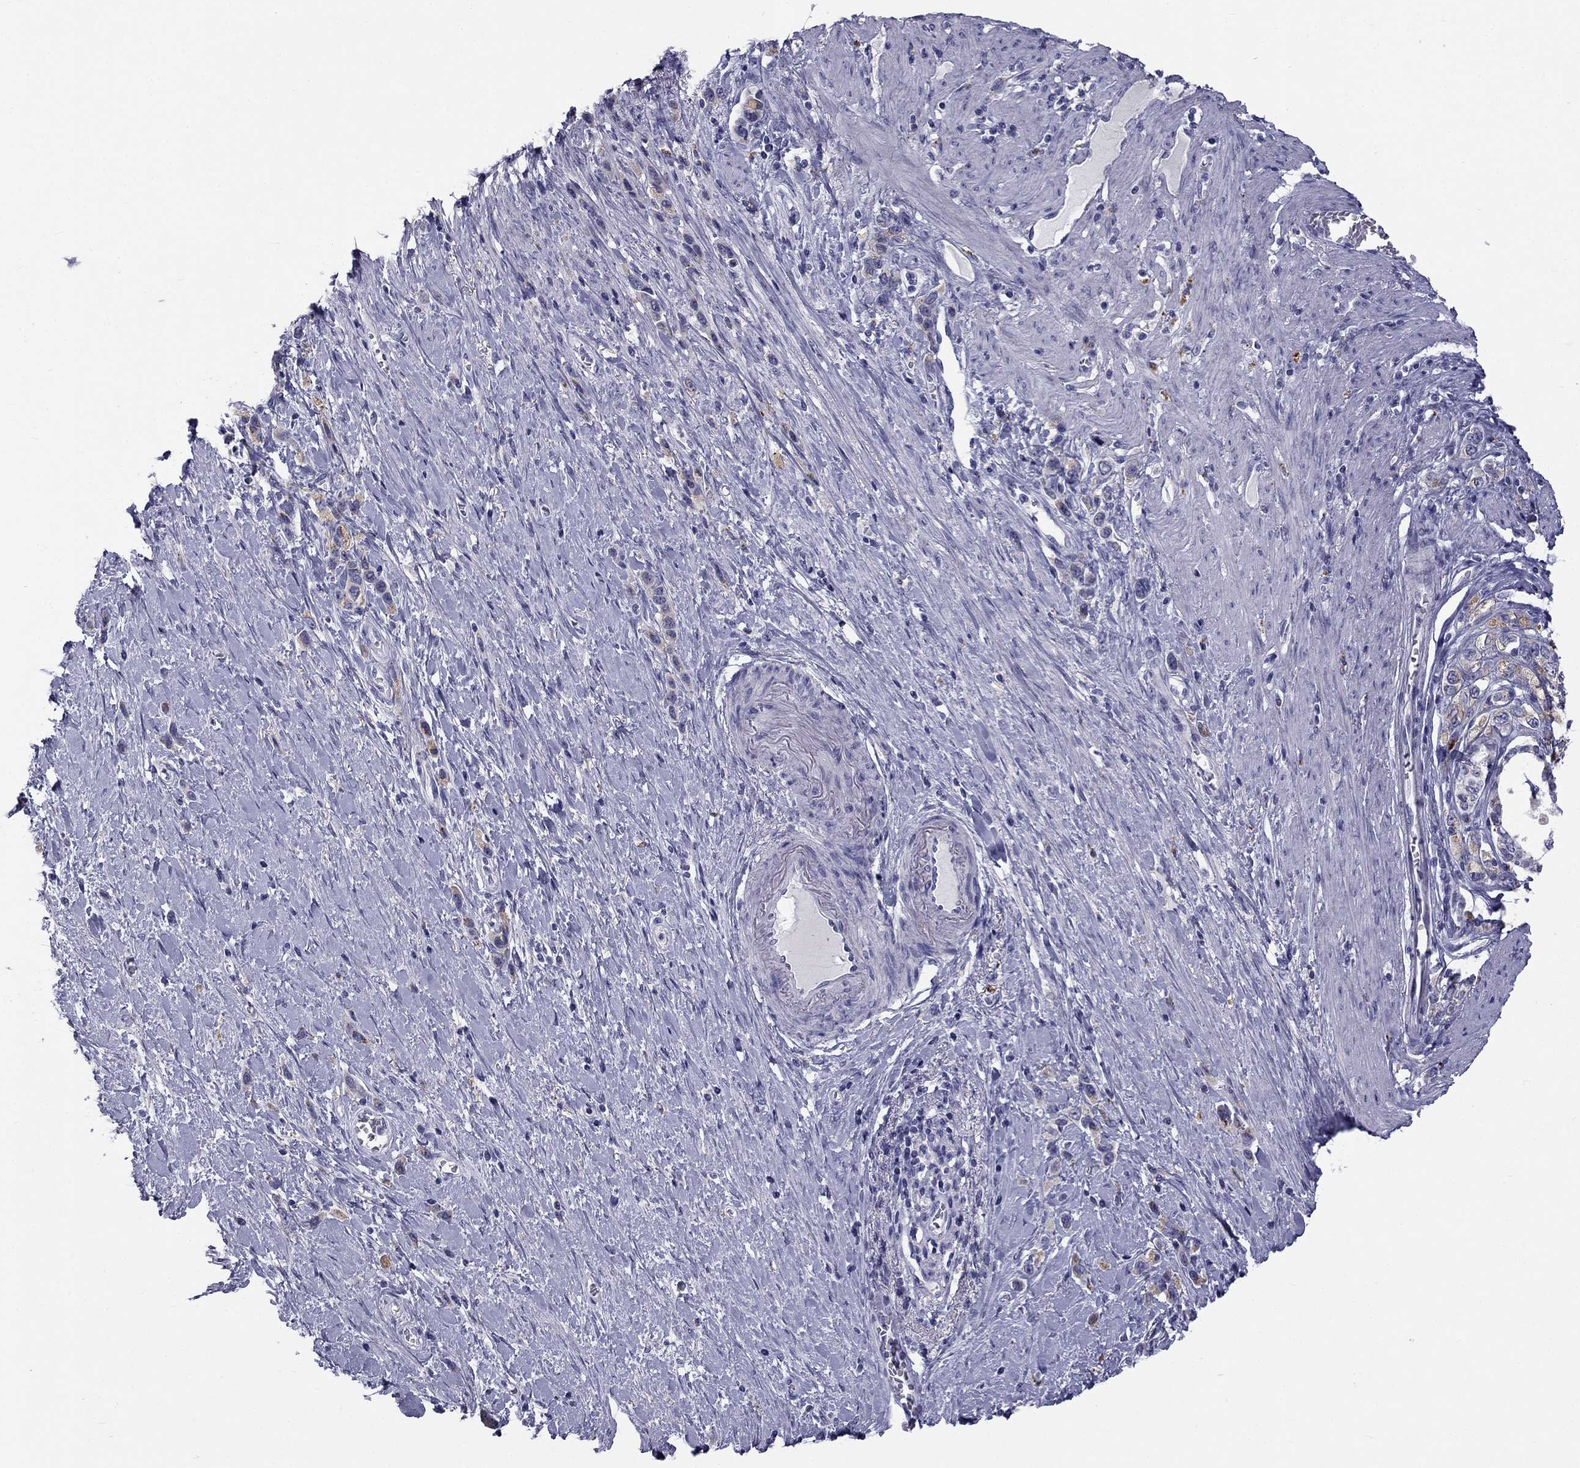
{"staining": {"intensity": "weak", "quantity": ">75%", "location": "cytoplasmic/membranous"}, "tissue": "stomach cancer", "cell_type": "Tumor cells", "image_type": "cancer", "snomed": [{"axis": "morphology", "description": "Normal tissue, NOS"}, {"axis": "morphology", "description": "Adenocarcinoma, NOS"}, {"axis": "morphology", "description": "Adenocarcinoma, High grade"}, {"axis": "topography", "description": "Stomach, upper"}, {"axis": "topography", "description": "Stomach"}], "caption": "Protein analysis of stomach cancer (adenocarcinoma) tissue demonstrates weak cytoplasmic/membranous staining in approximately >75% of tumor cells.", "gene": "CLPSL2", "patient": {"sex": "female", "age": 65}}